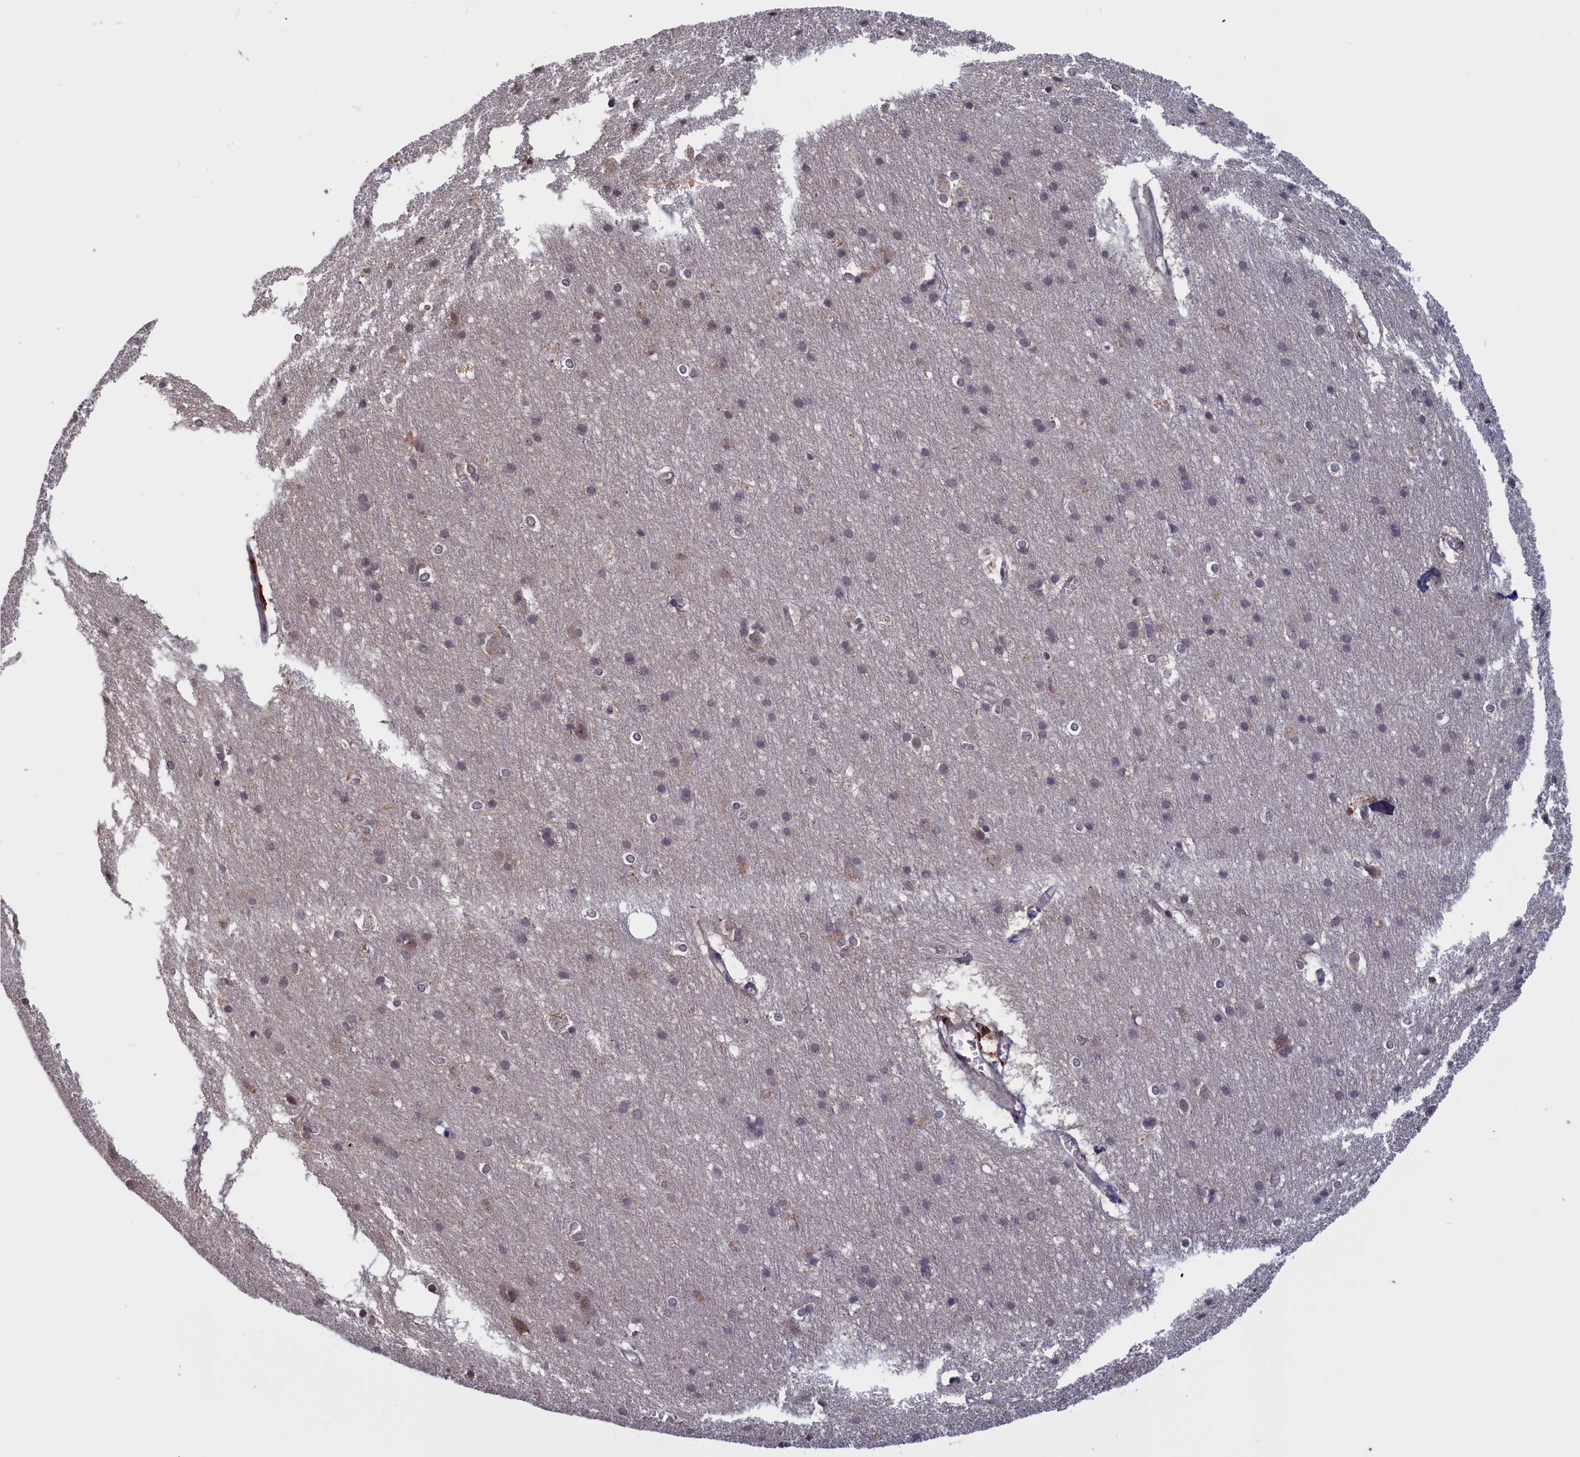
{"staining": {"intensity": "negative", "quantity": "none", "location": "none"}, "tissue": "cerebral cortex", "cell_type": "Endothelial cells", "image_type": "normal", "snomed": [{"axis": "morphology", "description": "Normal tissue, NOS"}, {"axis": "topography", "description": "Cerebral cortex"}], "caption": "Immunohistochemistry (IHC) of benign human cerebral cortex reveals no expression in endothelial cells.", "gene": "CACTIN", "patient": {"sex": "male", "age": 54}}